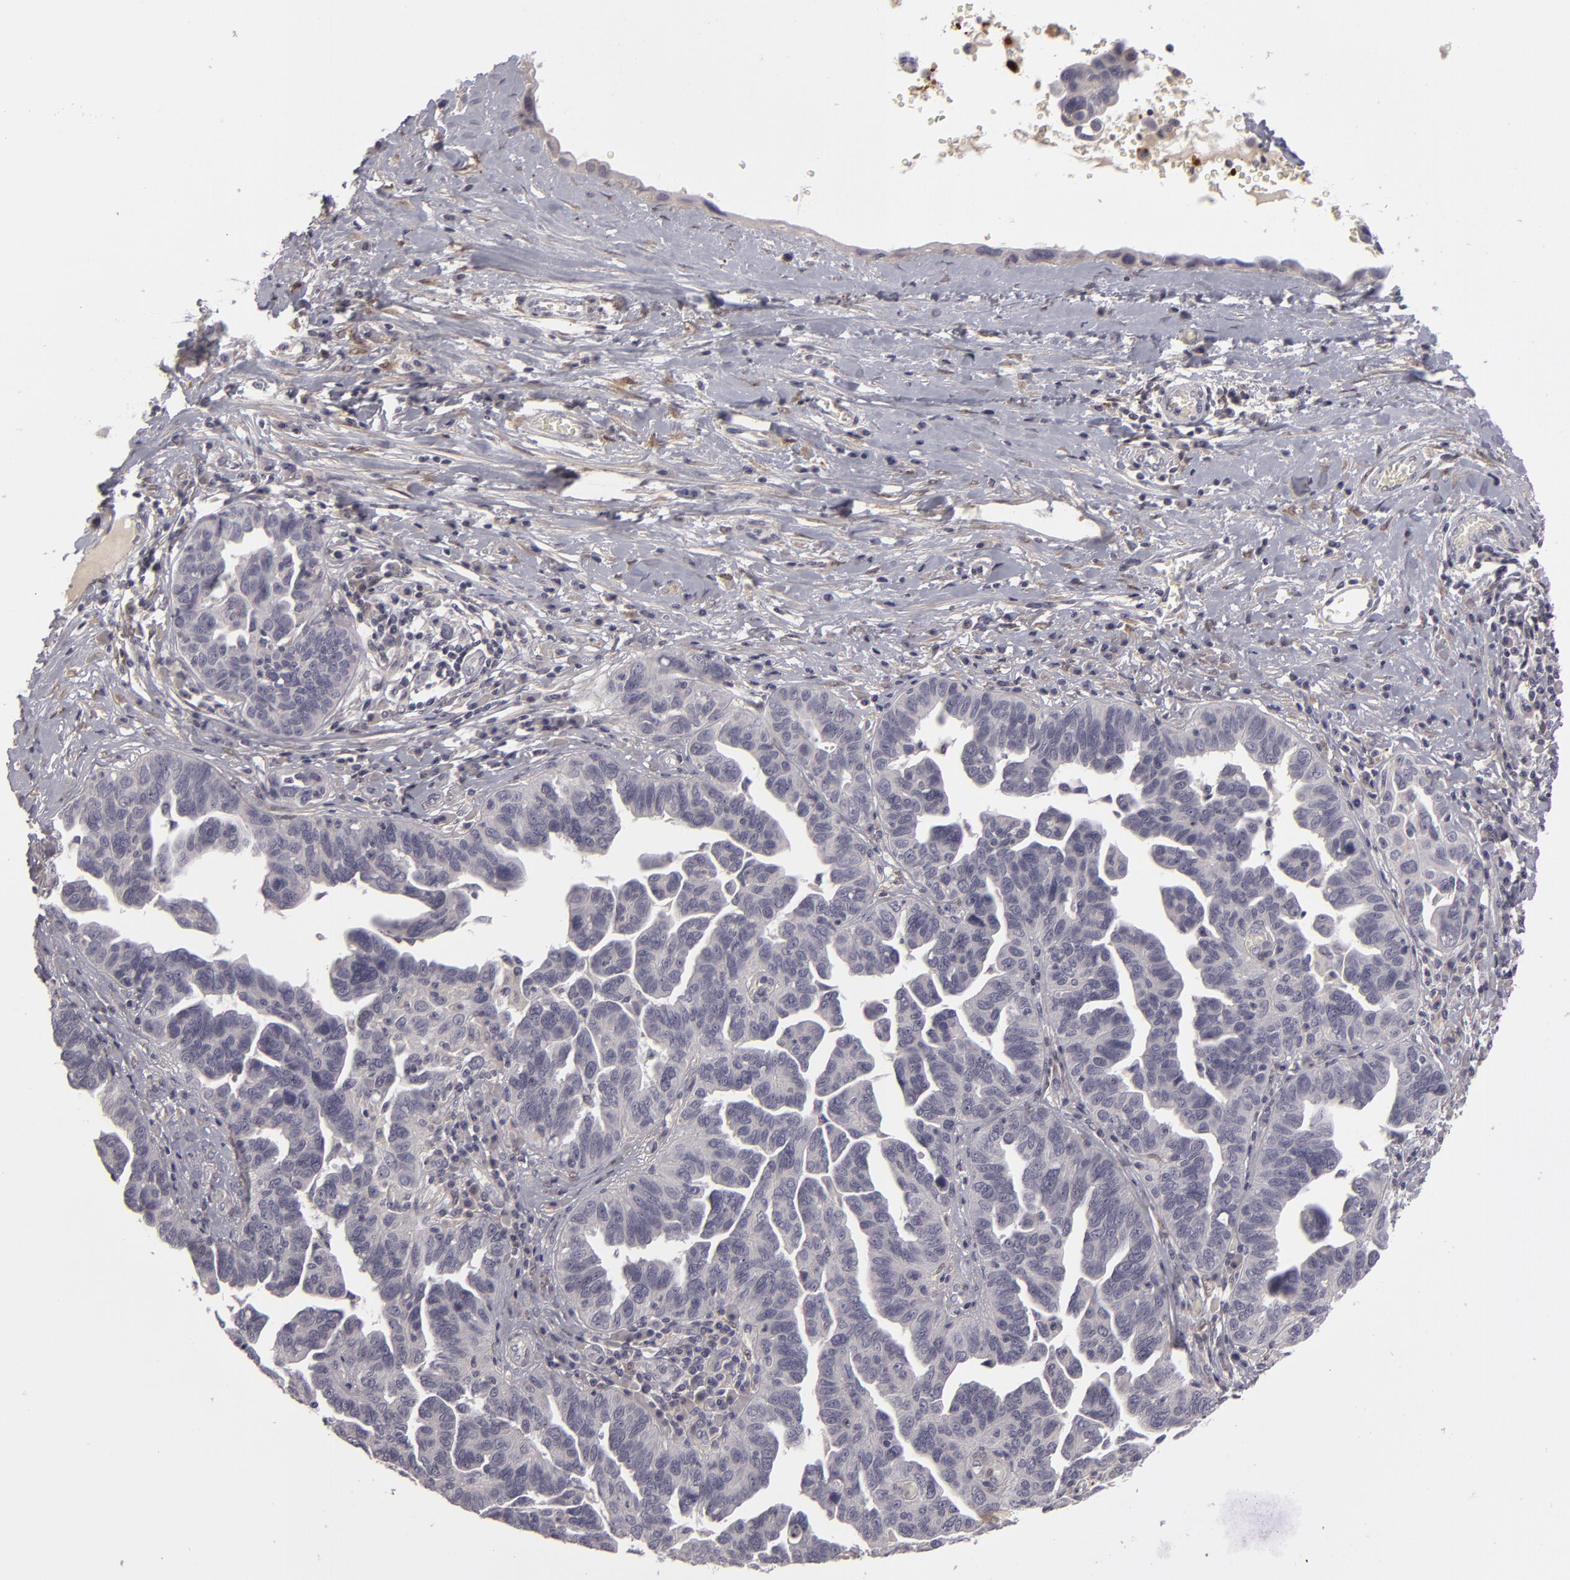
{"staining": {"intensity": "negative", "quantity": "none", "location": "none"}, "tissue": "ovarian cancer", "cell_type": "Tumor cells", "image_type": "cancer", "snomed": [{"axis": "morphology", "description": "Cystadenocarcinoma, serous, NOS"}, {"axis": "topography", "description": "Ovary"}], "caption": "Immunohistochemistry (IHC) of human ovarian serous cystadenocarcinoma displays no staining in tumor cells. Brightfield microscopy of immunohistochemistry (IHC) stained with DAB (brown) and hematoxylin (blue), captured at high magnification.", "gene": "EFS", "patient": {"sex": "female", "age": 64}}